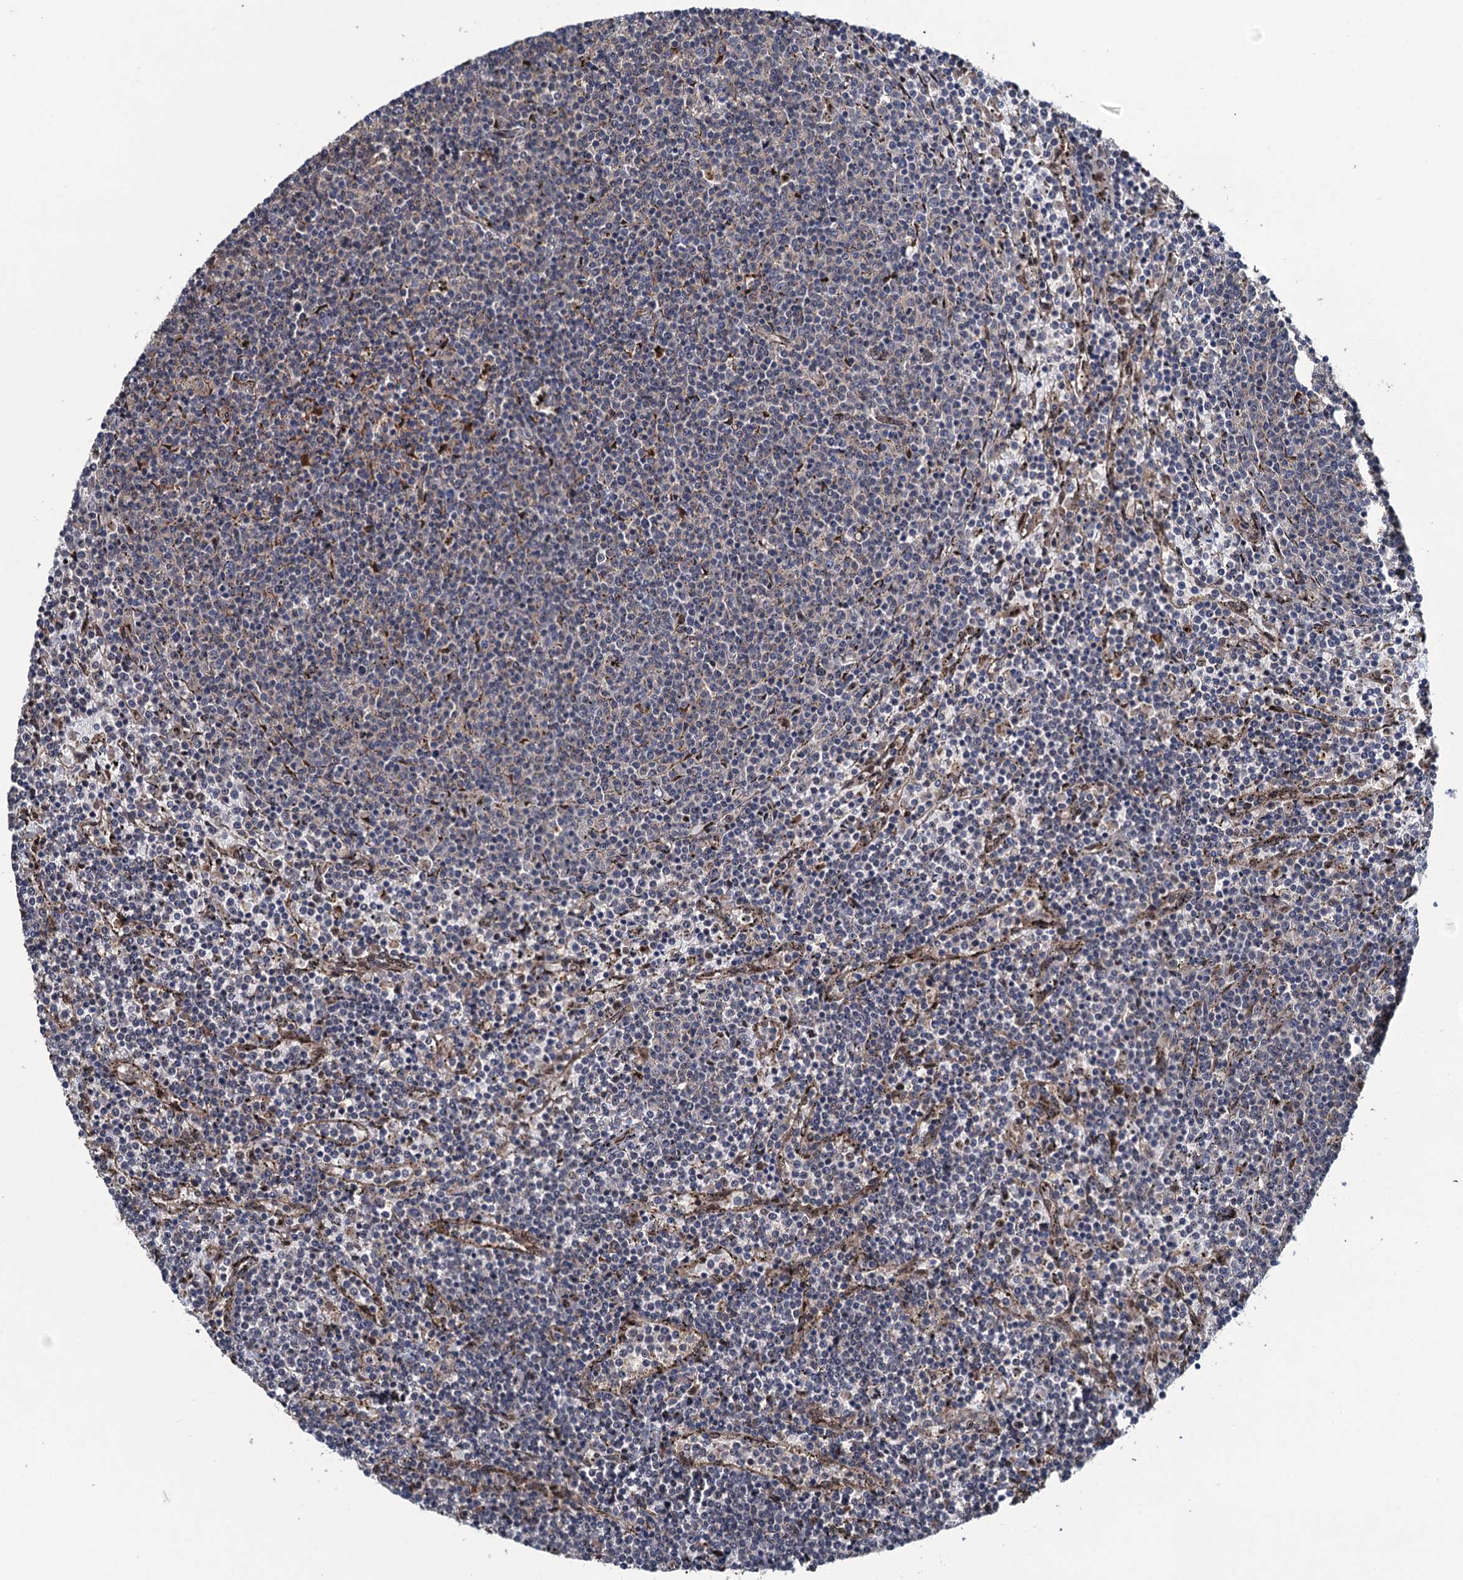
{"staining": {"intensity": "negative", "quantity": "none", "location": "none"}, "tissue": "lymphoma", "cell_type": "Tumor cells", "image_type": "cancer", "snomed": [{"axis": "morphology", "description": "Malignant lymphoma, non-Hodgkin's type, Low grade"}, {"axis": "topography", "description": "Spleen"}], "caption": "An IHC image of lymphoma is shown. There is no staining in tumor cells of lymphoma.", "gene": "EVX2", "patient": {"sex": "female", "age": 50}}